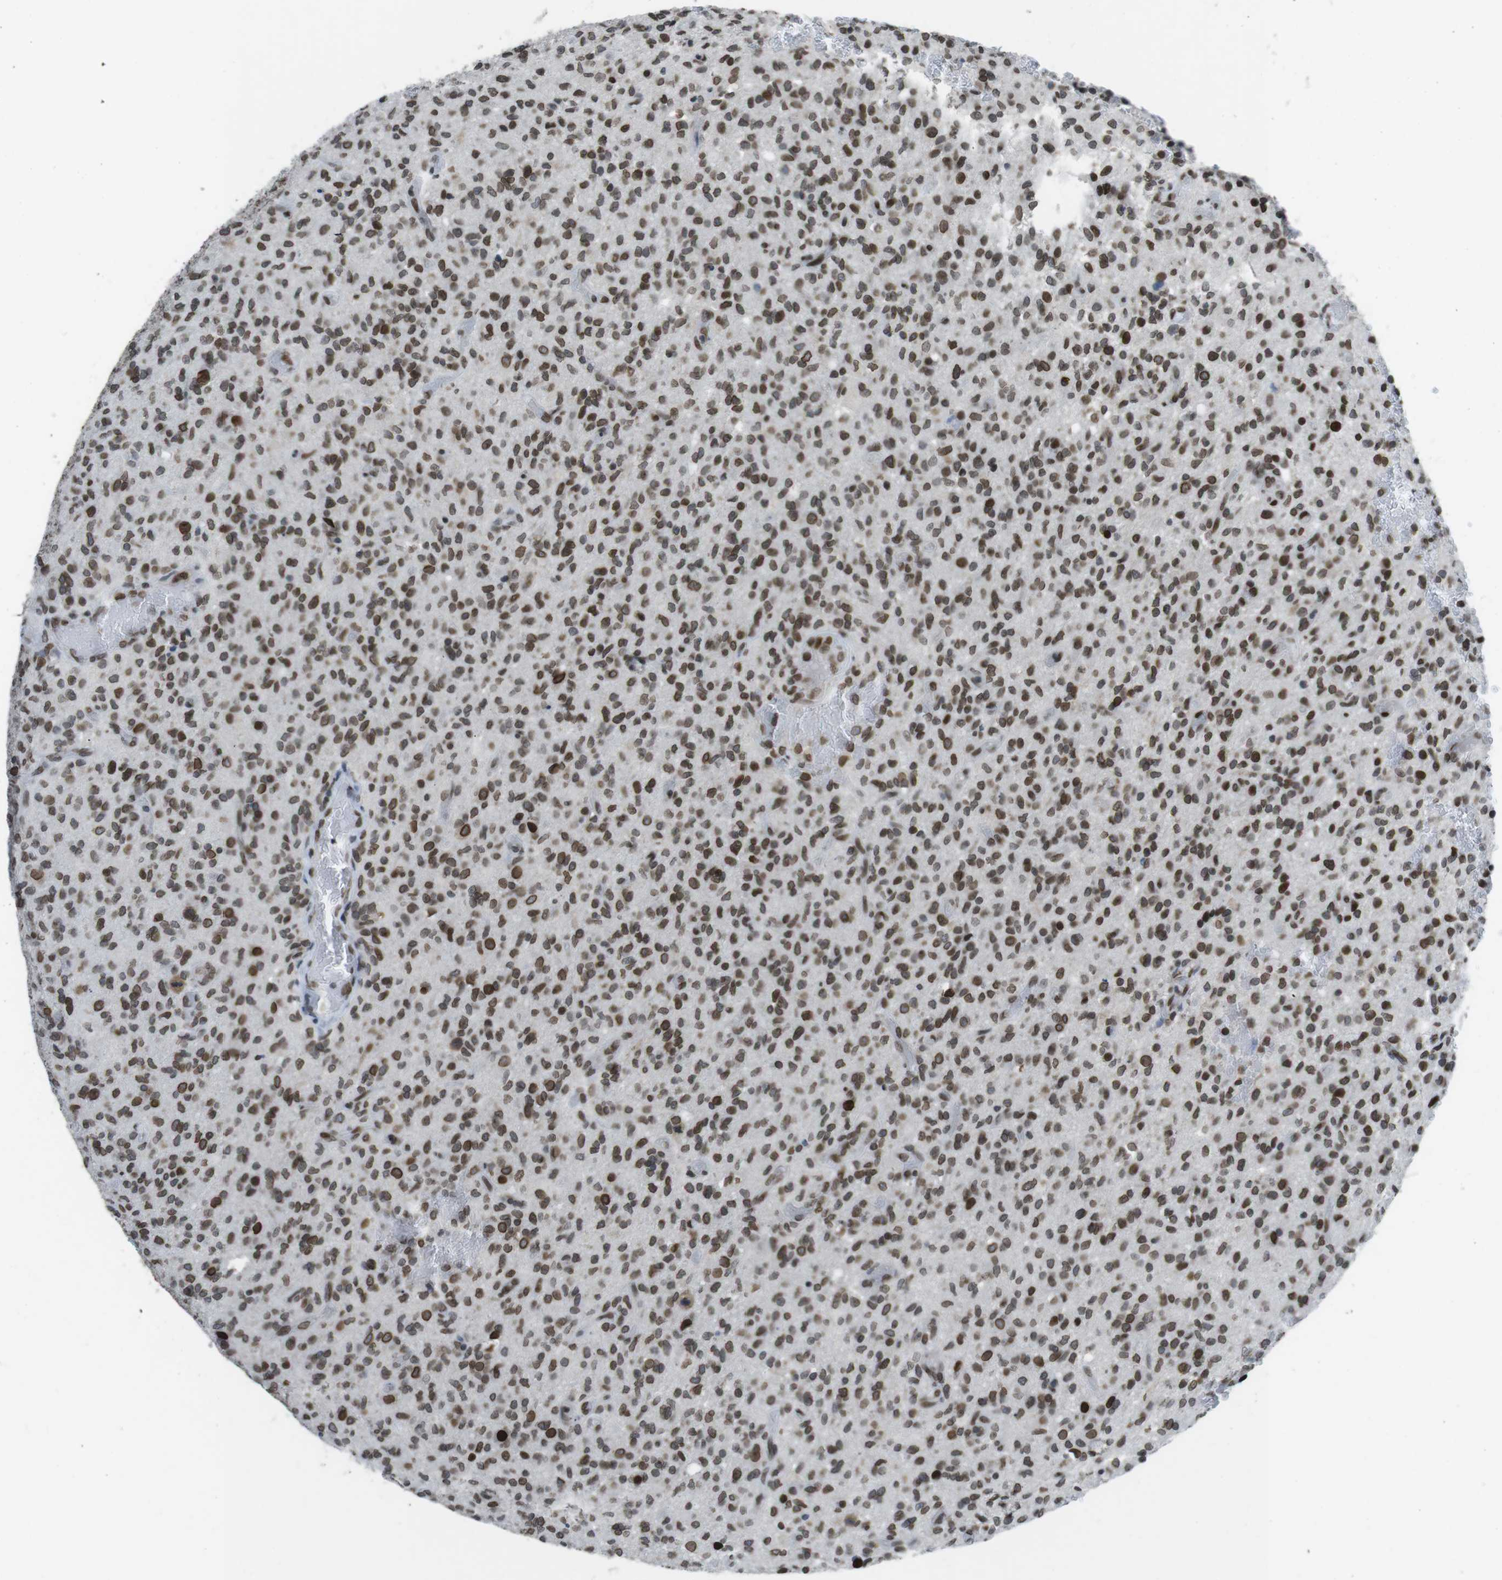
{"staining": {"intensity": "strong", "quantity": ">75%", "location": "cytoplasmic/membranous,nuclear"}, "tissue": "glioma", "cell_type": "Tumor cells", "image_type": "cancer", "snomed": [{"axis": "morphology", "description": "Glioma, malignant, High grade"}, {"axis": "topography", "description": "Brain"}], "caption": "High-power microscopy captured an IHC image of glioma, revealing strong cytoplasmic/membranous and nuclear staining in approximately >75% of tumor cells. The staining is performed using DAB brown chromogen to label protein expression. The nuclei are counter-stained blue using hematoxylin.", "gene": "MAD1L1", "patient": {"sex": "male", "age": 71}}